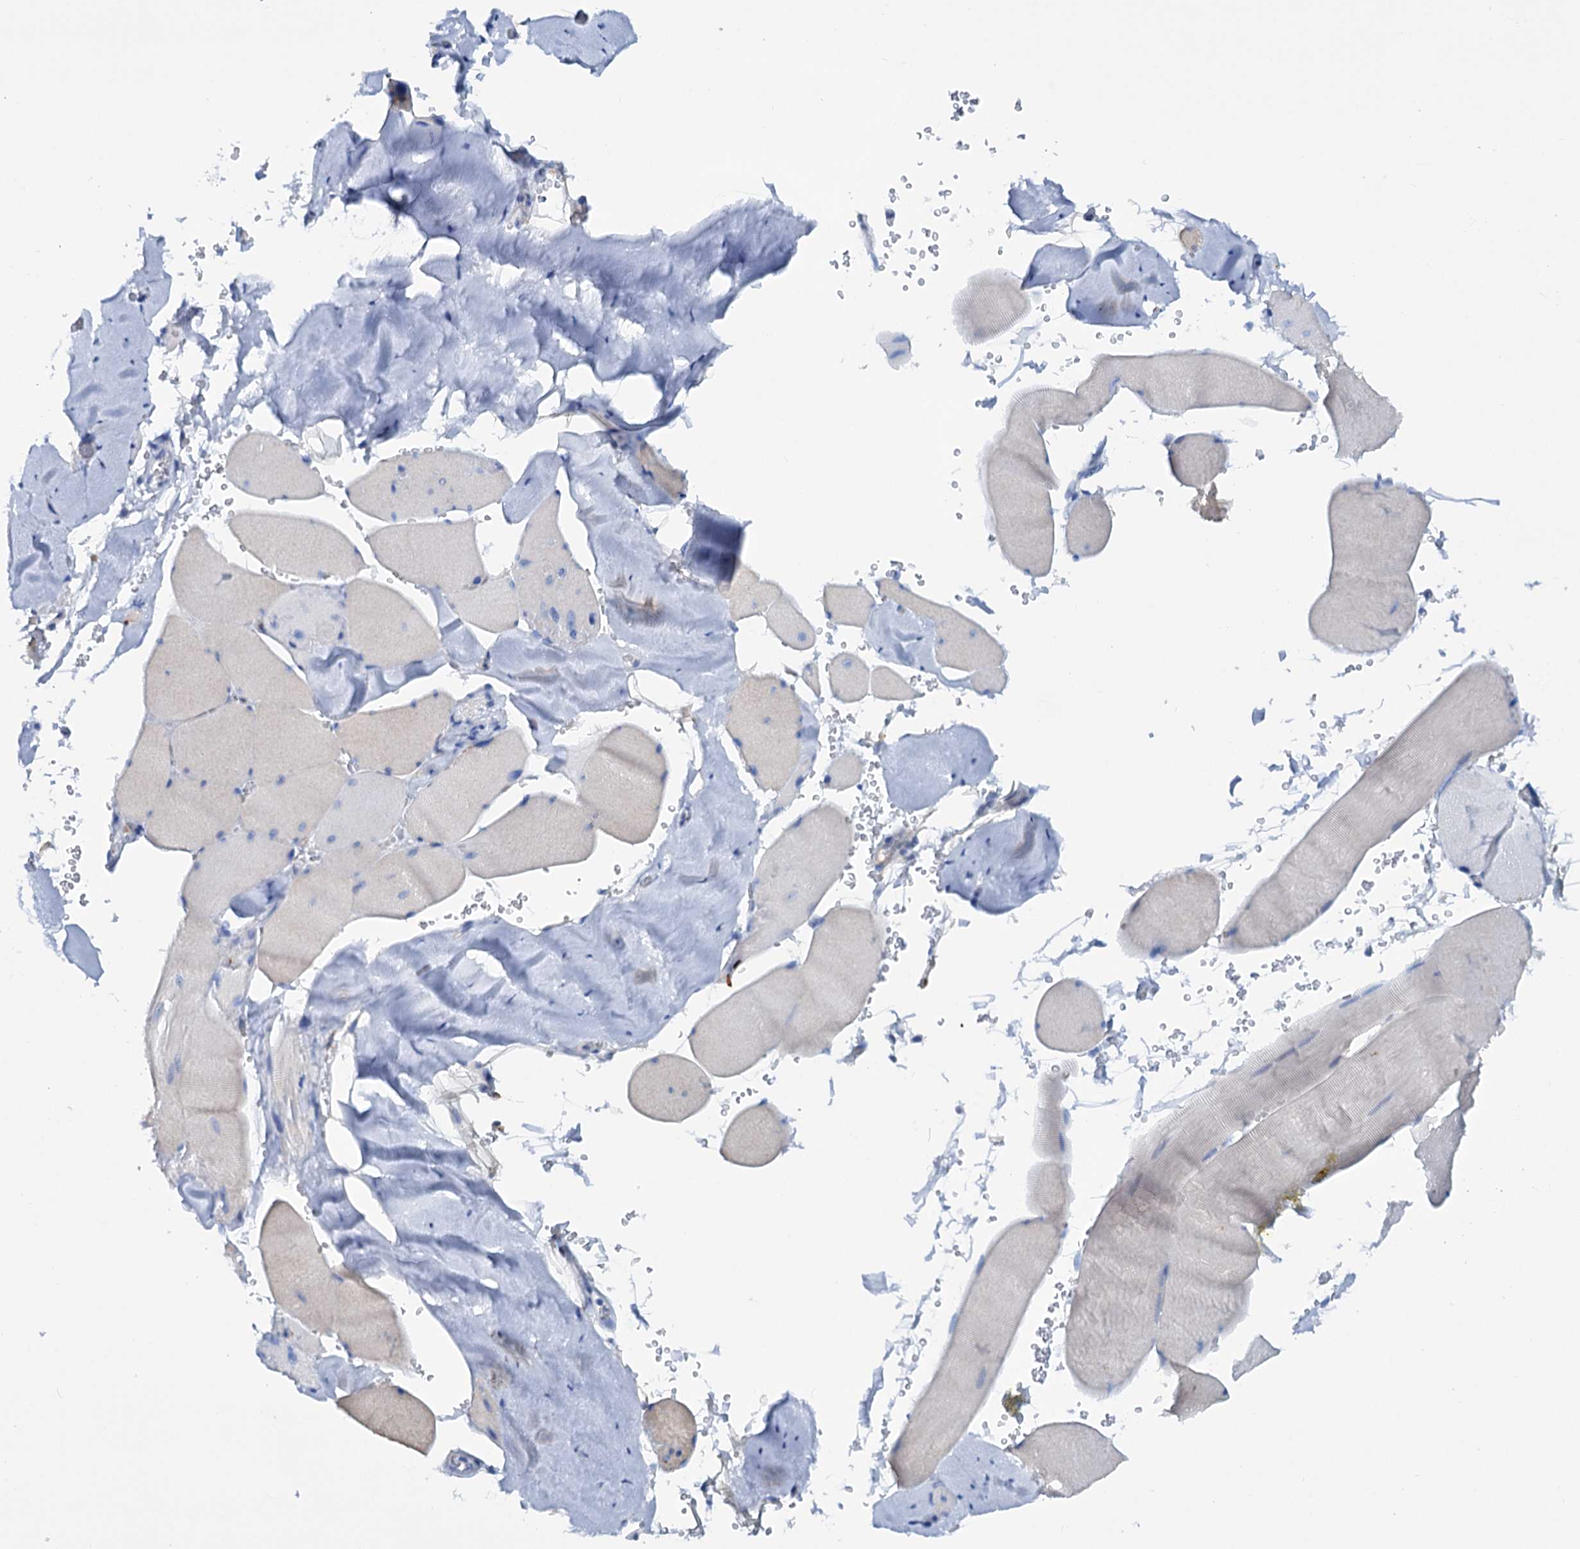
{"staining": {"intensity": "negative", "quantity": "none", "location": "none"}, "tissue": "skeletal muscle", "cell_type": "Myocytes", "image_type": "normal", "snomed": [{"axis": "morphology", "description": "Normal tissue, NOS"}, {"axis": "topography", "description": "Skeletal muscle"}, {"axis": "topography", "description": "Head-Neck"}], "caption": "The immunohistochemistry histopathology image has no significant expression in myocytes of skeletal muscle. (IHC, brightfield microscopy, high magnification).", "gene": "FAAP20", "patient": {"sex": "male", "age": 66}}